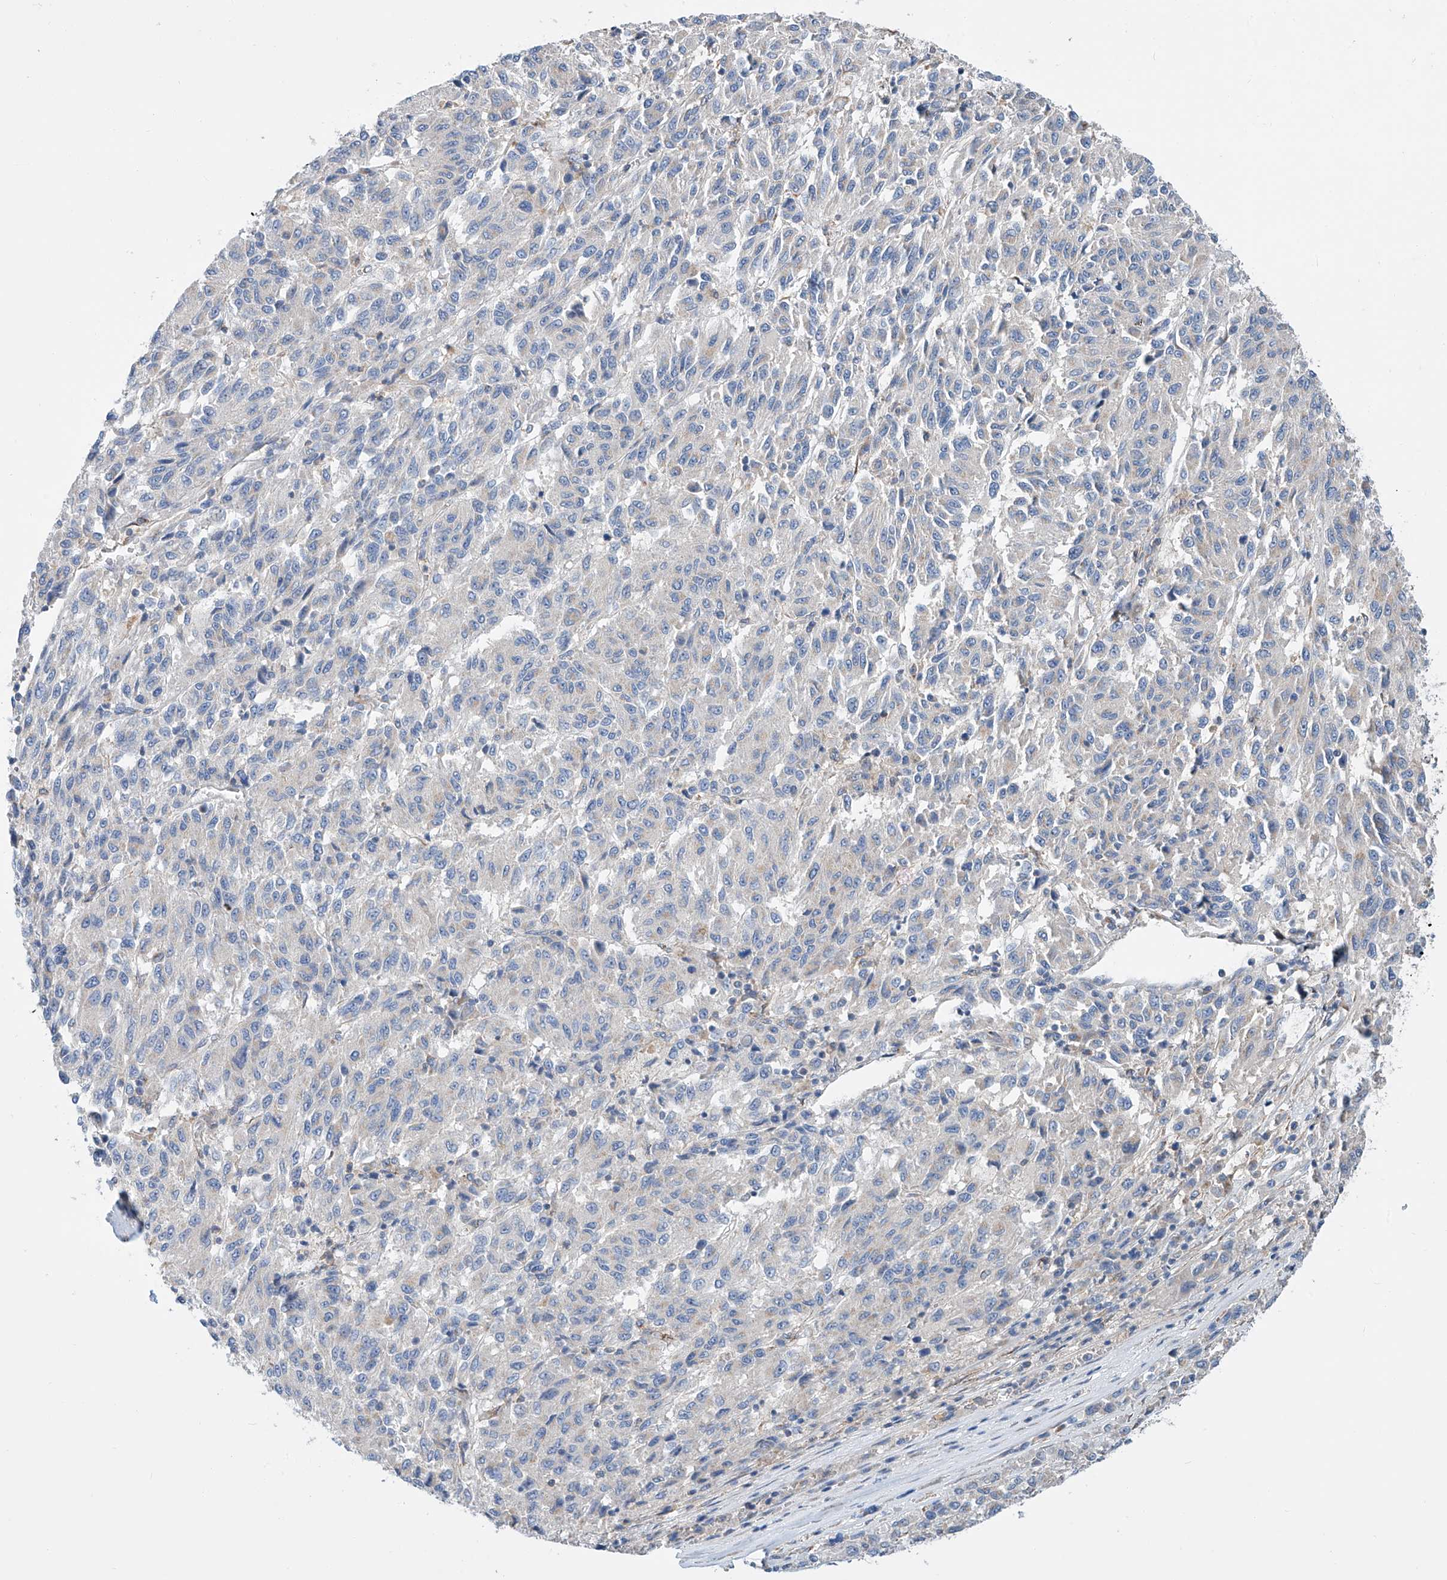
{"staining": {"intensity": "negative", "quantity": "none", "location": "none"}, "tissue": "melanoma", "cell_type": "Tumor cells", "image_type": "cancer", "snomed": [{"axis": "morphology", "description": "Malignant melanoma, Metastatic site"}, {"axis": "topography", "description": "Lung"}], "caption": "Image shows no significant protein positivity in tumor cells of malignant melanoma (metastatic site).", "gene": "SLC22A7", "patient": {"sex": "male", "age": 64}}